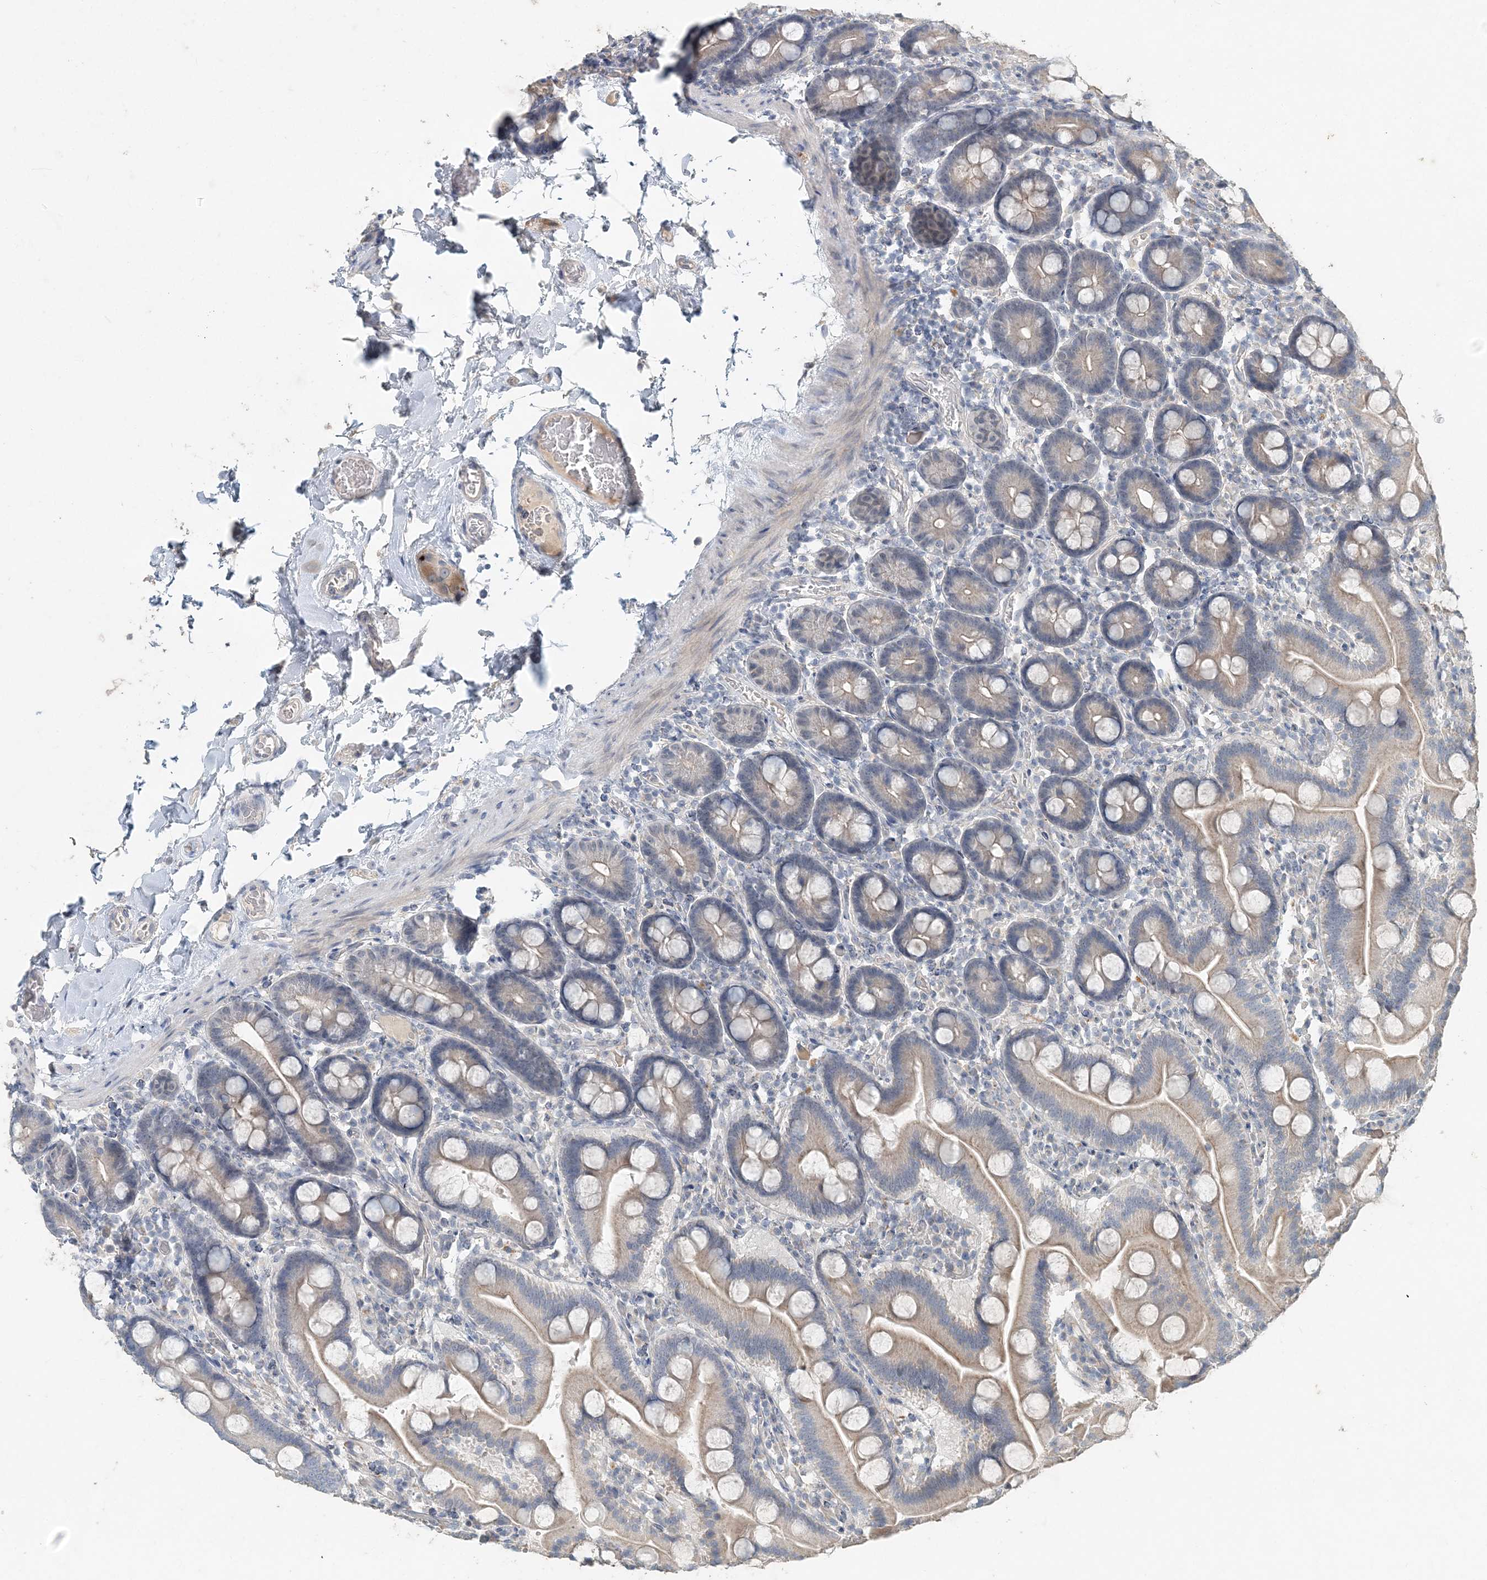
{"staining": {"intensity": "weak", "quantity": ">75%", "location": "cytoplasmic/membranous"}, "tissue": "duodenum", "cell_type": "Glandular cells", "image_type": "normal", "snomed": [{"axis": "morphology", "description": "Normal tissue, NOS"}, {"axis": "topography", "description": "Duodenum"}], "caption": "DAB (3,3'-diaminobenzidine) immunohistochemical staining of benign duodenum exhibits weak cytoplasmic/membranous protein expression in about >75% of glandular cells. (brown staining indicates protein expression, while blue staining denotes nuclei).", "gene": "DNAH5", "patient": {"sex": "male", "age": 55}}